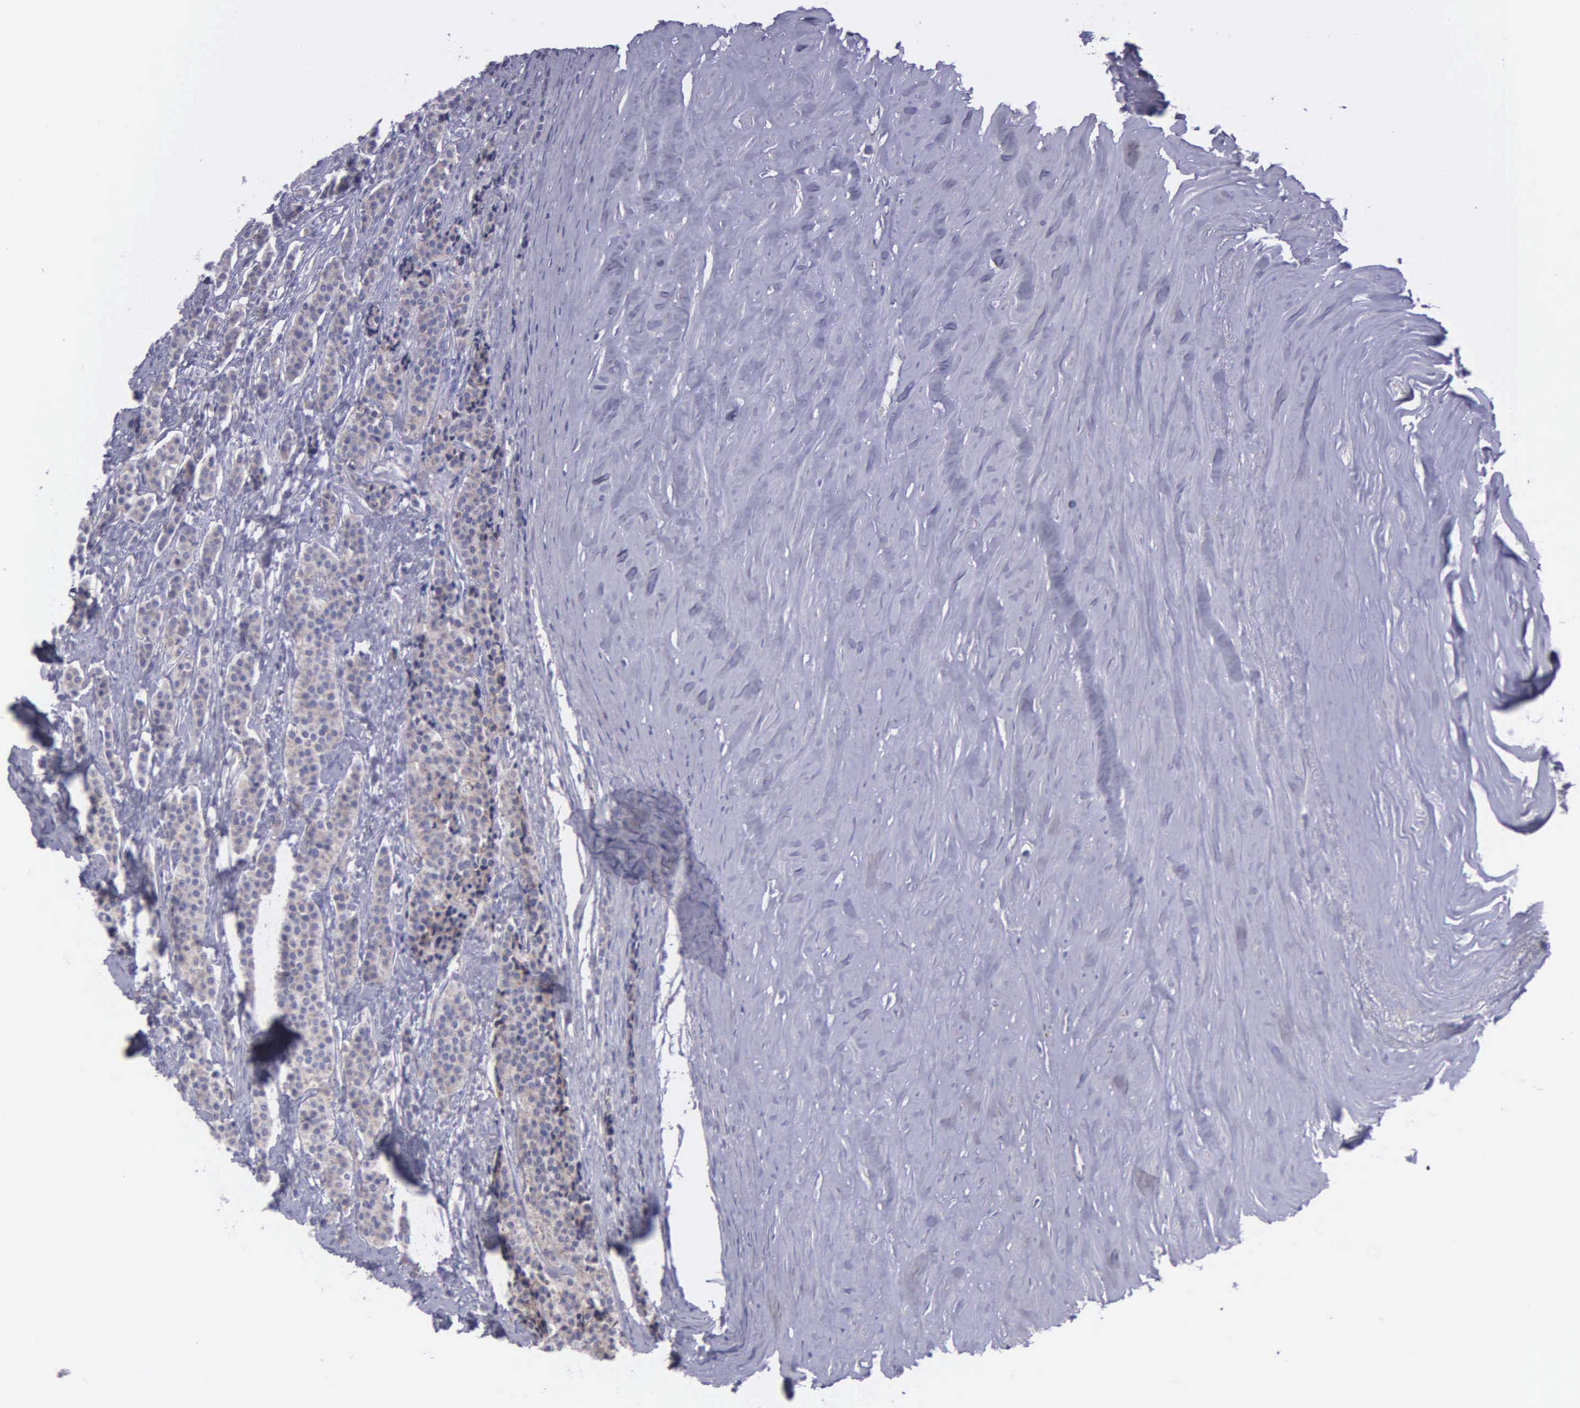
{"staining": {"intensity": "weak", "quantity": "25%-75%", "location": "cytoplasmic/membranous"}, "tissue": "carcinoid", "cell_type": "Tumor cells", "image_type": "cancer", "snomed": [{"axis": "morphology", "description": "Carcinoid, malignant, NOS"}, {"axis": "topography", "description": "Small intestine"}], "caption": "This image displays carcinoid (malignant) stained with immunohistochemistry to label a protein in brown. The cytoplasmic/membranous of tumor cells show weak positivity for the protein. Nuclei are counter-stained blue.", "gene": "SYNJ2BP", "patient": {"sex": "male", "age": 63}}